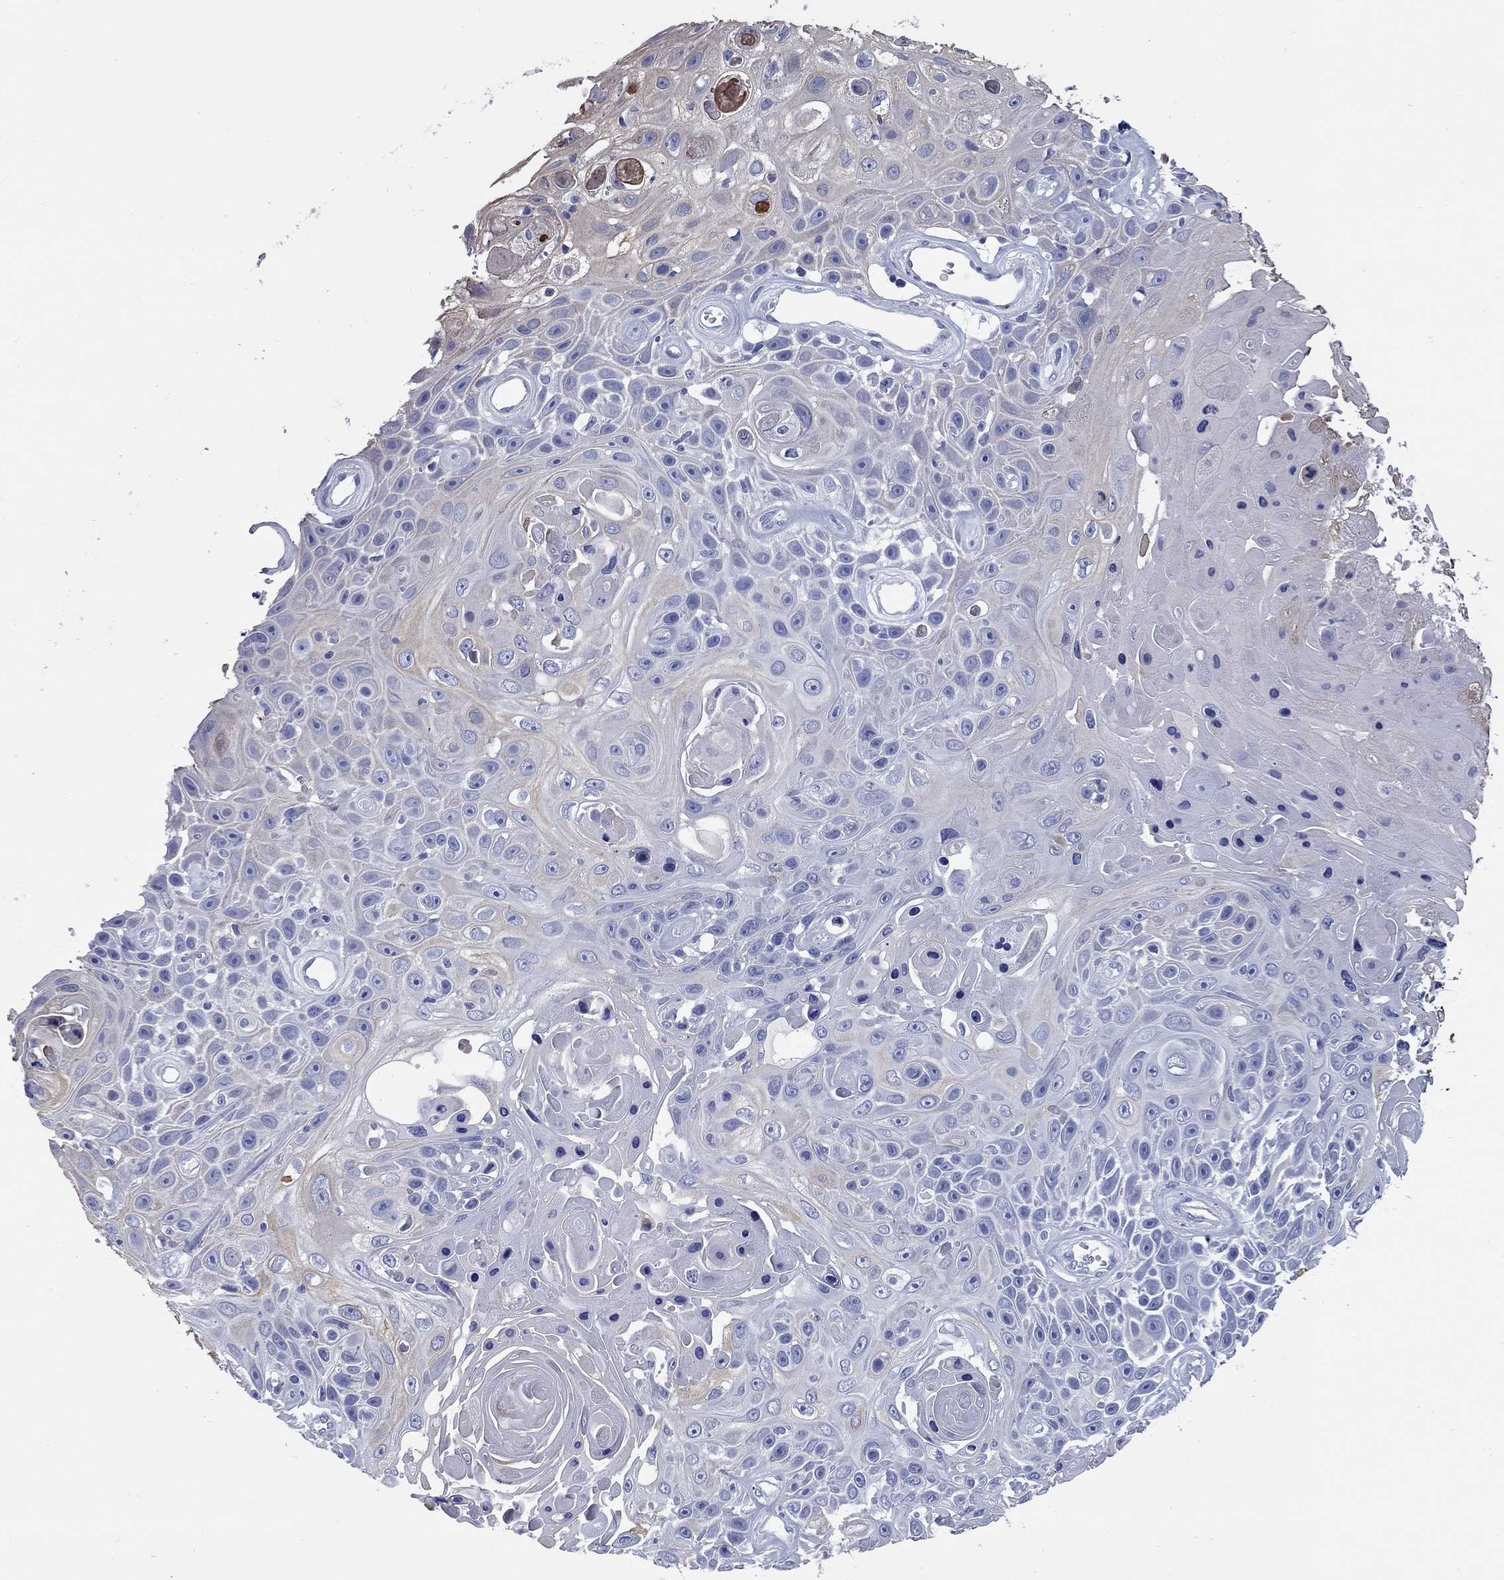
{"staining": {"intensity": "weak", "quantity": "<25%", "location": "cytoplasmic/membranous"}, "tissue": "skin cancer", "cell_type": "Tumor cells", "image_type": "cancer", "snomed": [{"axis": "morphology", "description": "Squamous cell carcinoma, NOS"}, {"axis": "topography", "description": "Skin"}], "caption": "Skin cancer (squamous cell carcinoma) was stained to show a protein in brown. There is no significant expression in tumor cells. Nuclei are stained in blue.", "gene": "CCNA1", "patient": {"sex": "male", "age": 82}}